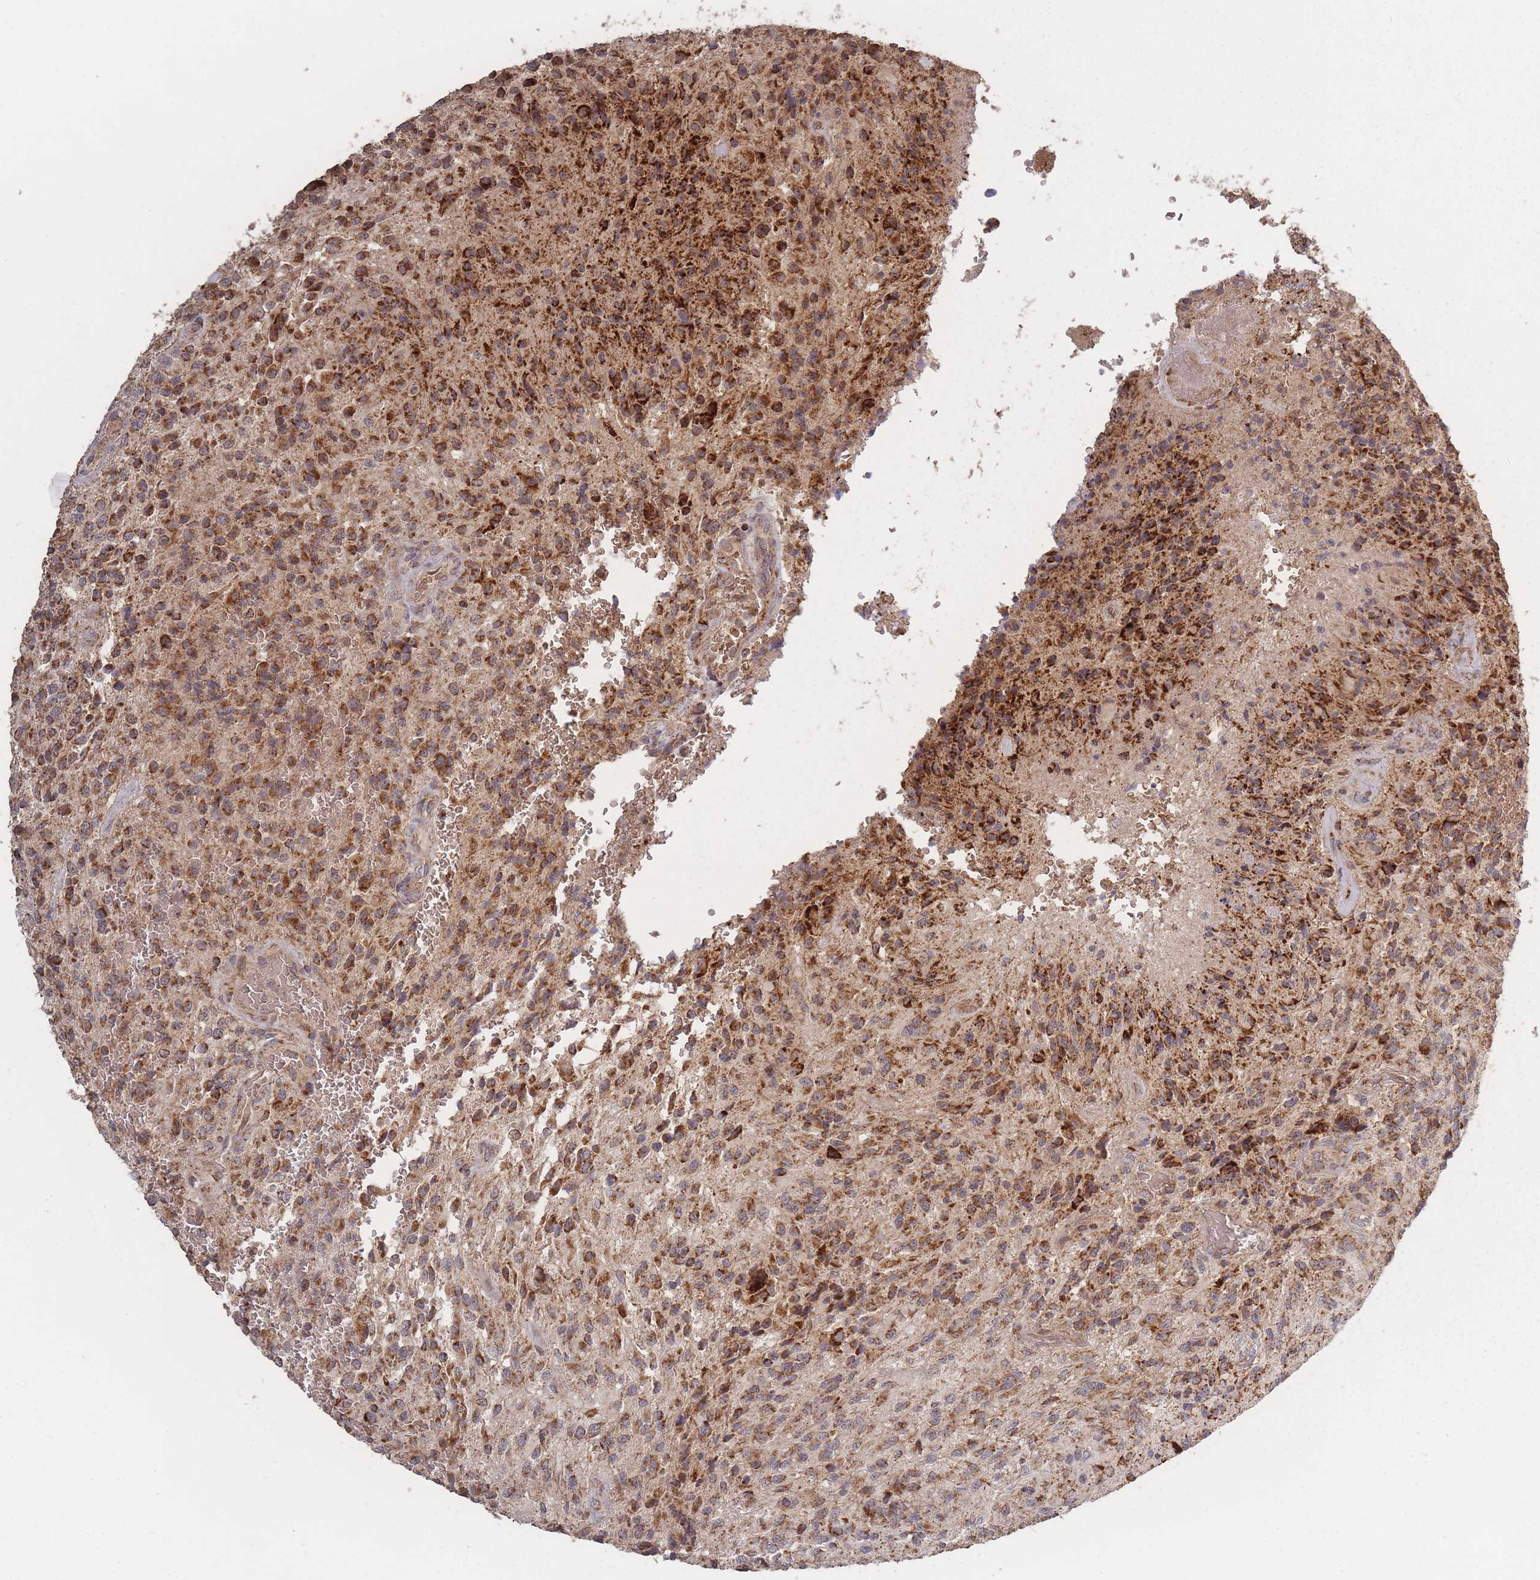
{"staining": {"intensity": "strong", "quantity": ">75%", "location": "cytoplasmic/membranous"}, "tissue": "glioma", "cell_type": "Tumor cells", "image_type": "cancer", "snomed": [{"axis": "morphology", "description": "Normal tissue, NOS"}, {"axis": "morphology", "description": "Glioma, malignant, High grade"}, {"axis": "topography", "description": "Cerebral cortex"}], "caption": "Immunohistochemical staining of glioma displays high levels of strong cytoplasmic/membranous staining in approximately >75% of tumor cells. Using DAB (brown) and hematoxylin (blue) stains, captured at high magnification using brightfield microscopy.", "gene": "LYRM7", "patient": {"sex": "male", "age": 56}}